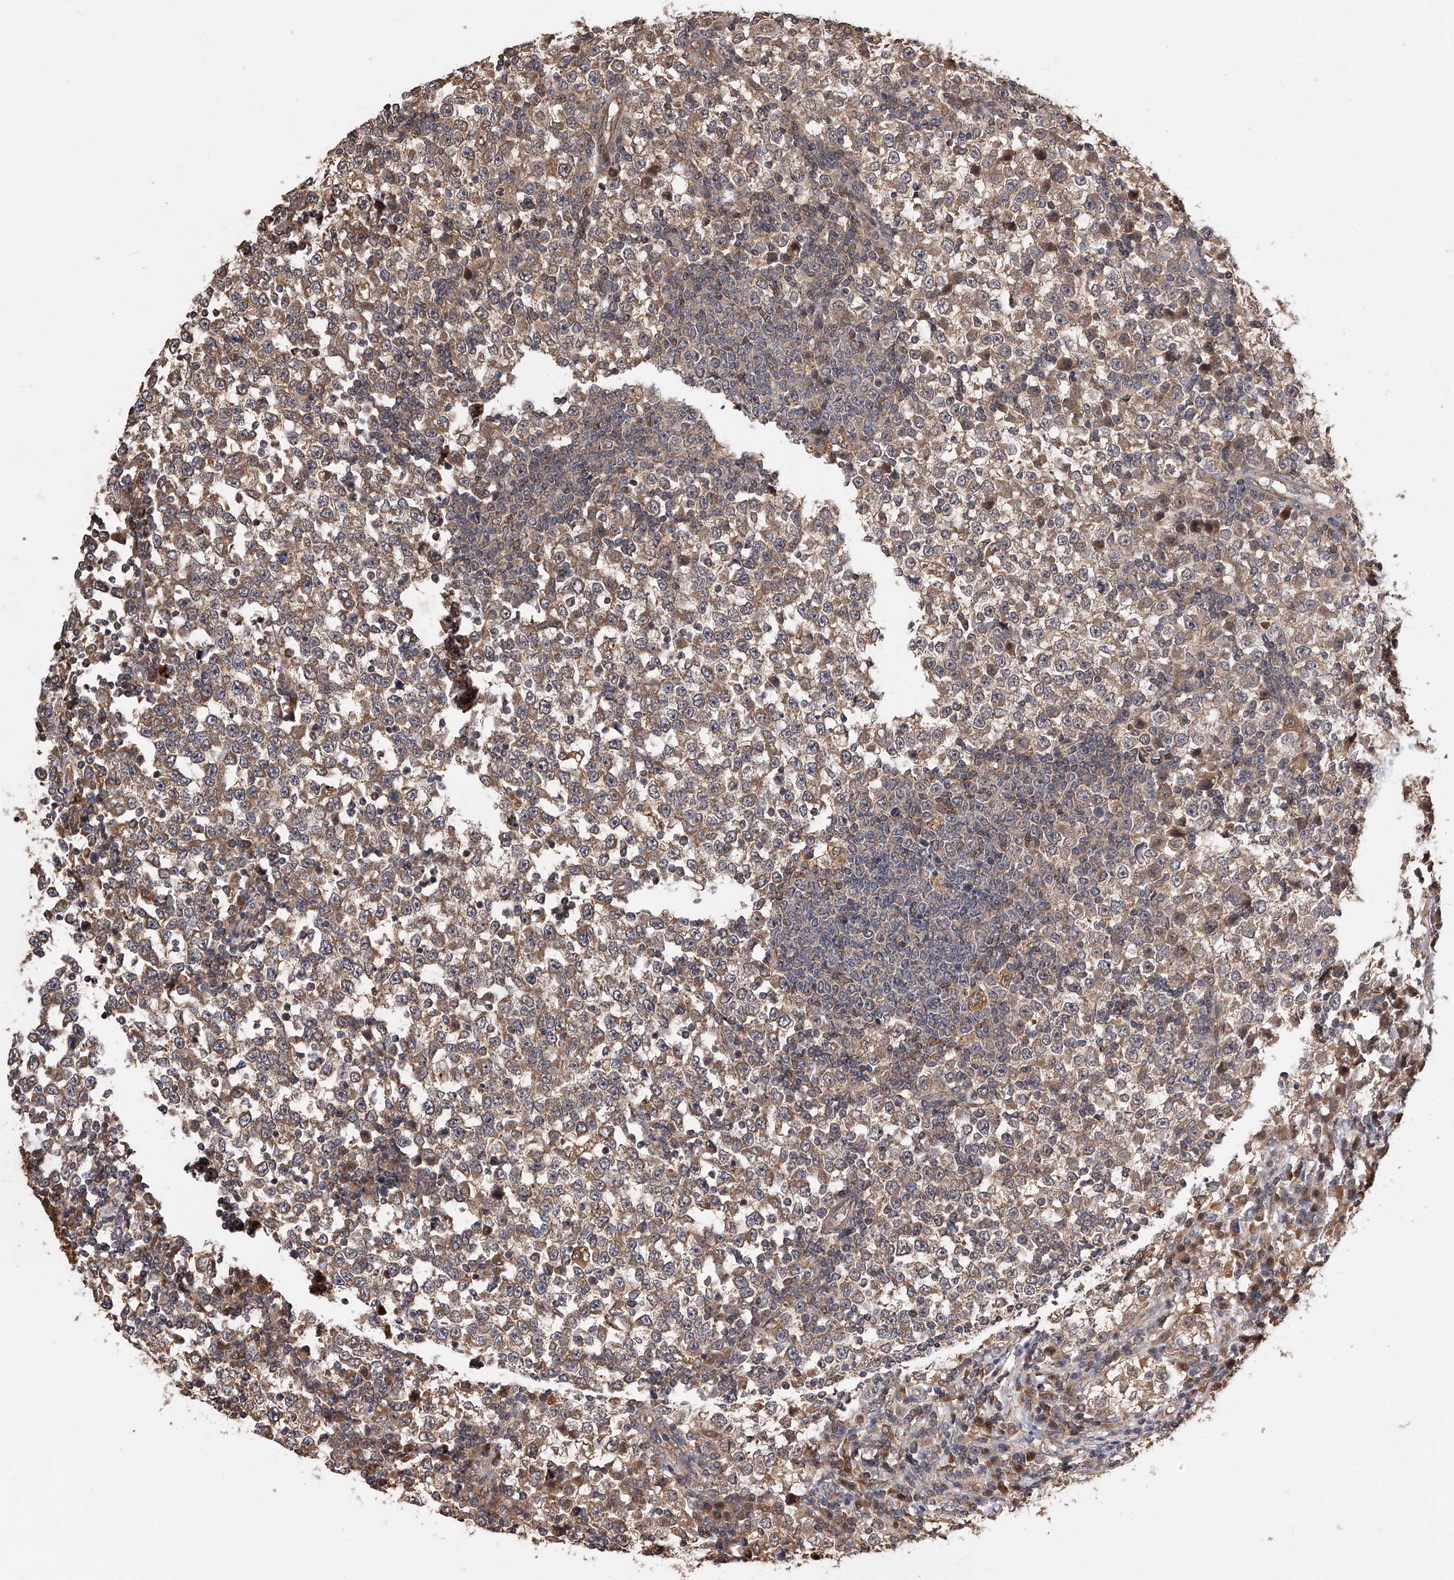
{"staining": {"intensity": "moderate", "quantity": ">75%", "location": "cytoplasmic/membranous"}, "tissue": "testis cancer", "cell_type": "Tumor cells", "image_type": "cancer", "snomed": [{"axis": "morphology", "description": "Seminoma, NOS"}, {"axis": "topography", "description": "Testis"}], "caption": "IHC (DAB) staining of human seminoma (testis) displays moderate cytoplasmic/membranous protein expression in about >75% of tumor cells. (IHC, brightfield microscopy, high magnification).", "gene": "GMDS", "patient": {"sex": "male", "age": 65}}